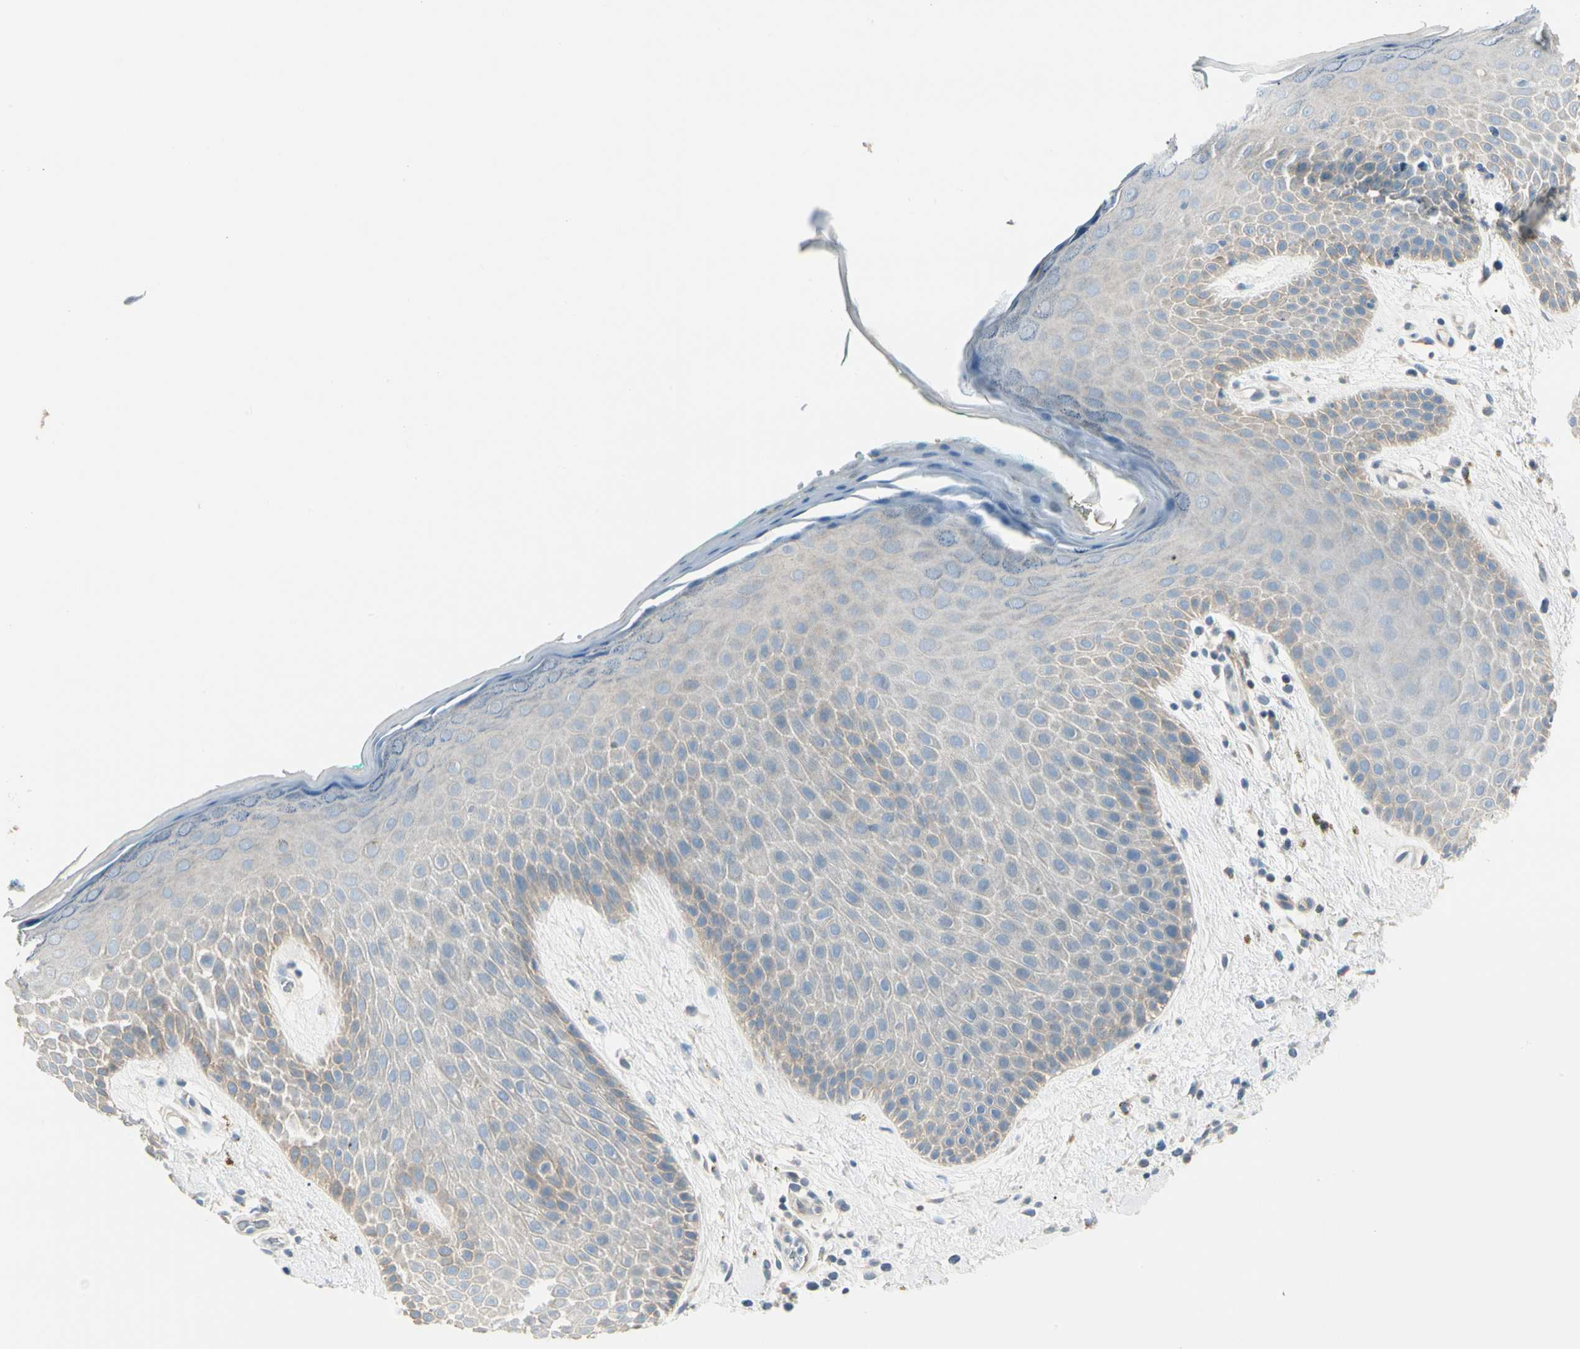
{"staining": {"intensity": "weak", "quantity": "<25%", "location": "cytoplasmic/membranous"}, "tissue": "skin", "cell_type": "Epidermal cells", "image_type": "normal", "snomed": [{"axis": "morphology", "description": "Normal tissue, NOS"}, {"axis": "topography", "description": "Anal"}], "caption": "Immunohistochemistry (IHC) micrograph of unremarkable human skin stained for a protein (brown), which reveals no expression in epidermal cells. (DAB (3,3'-diaminobenzidine) immunohistochemistry (IHC) visualized using brightfield microscopy, high magnification).", "gene": "DUSP12", "patient": {"sex": "male", "age": 74}}